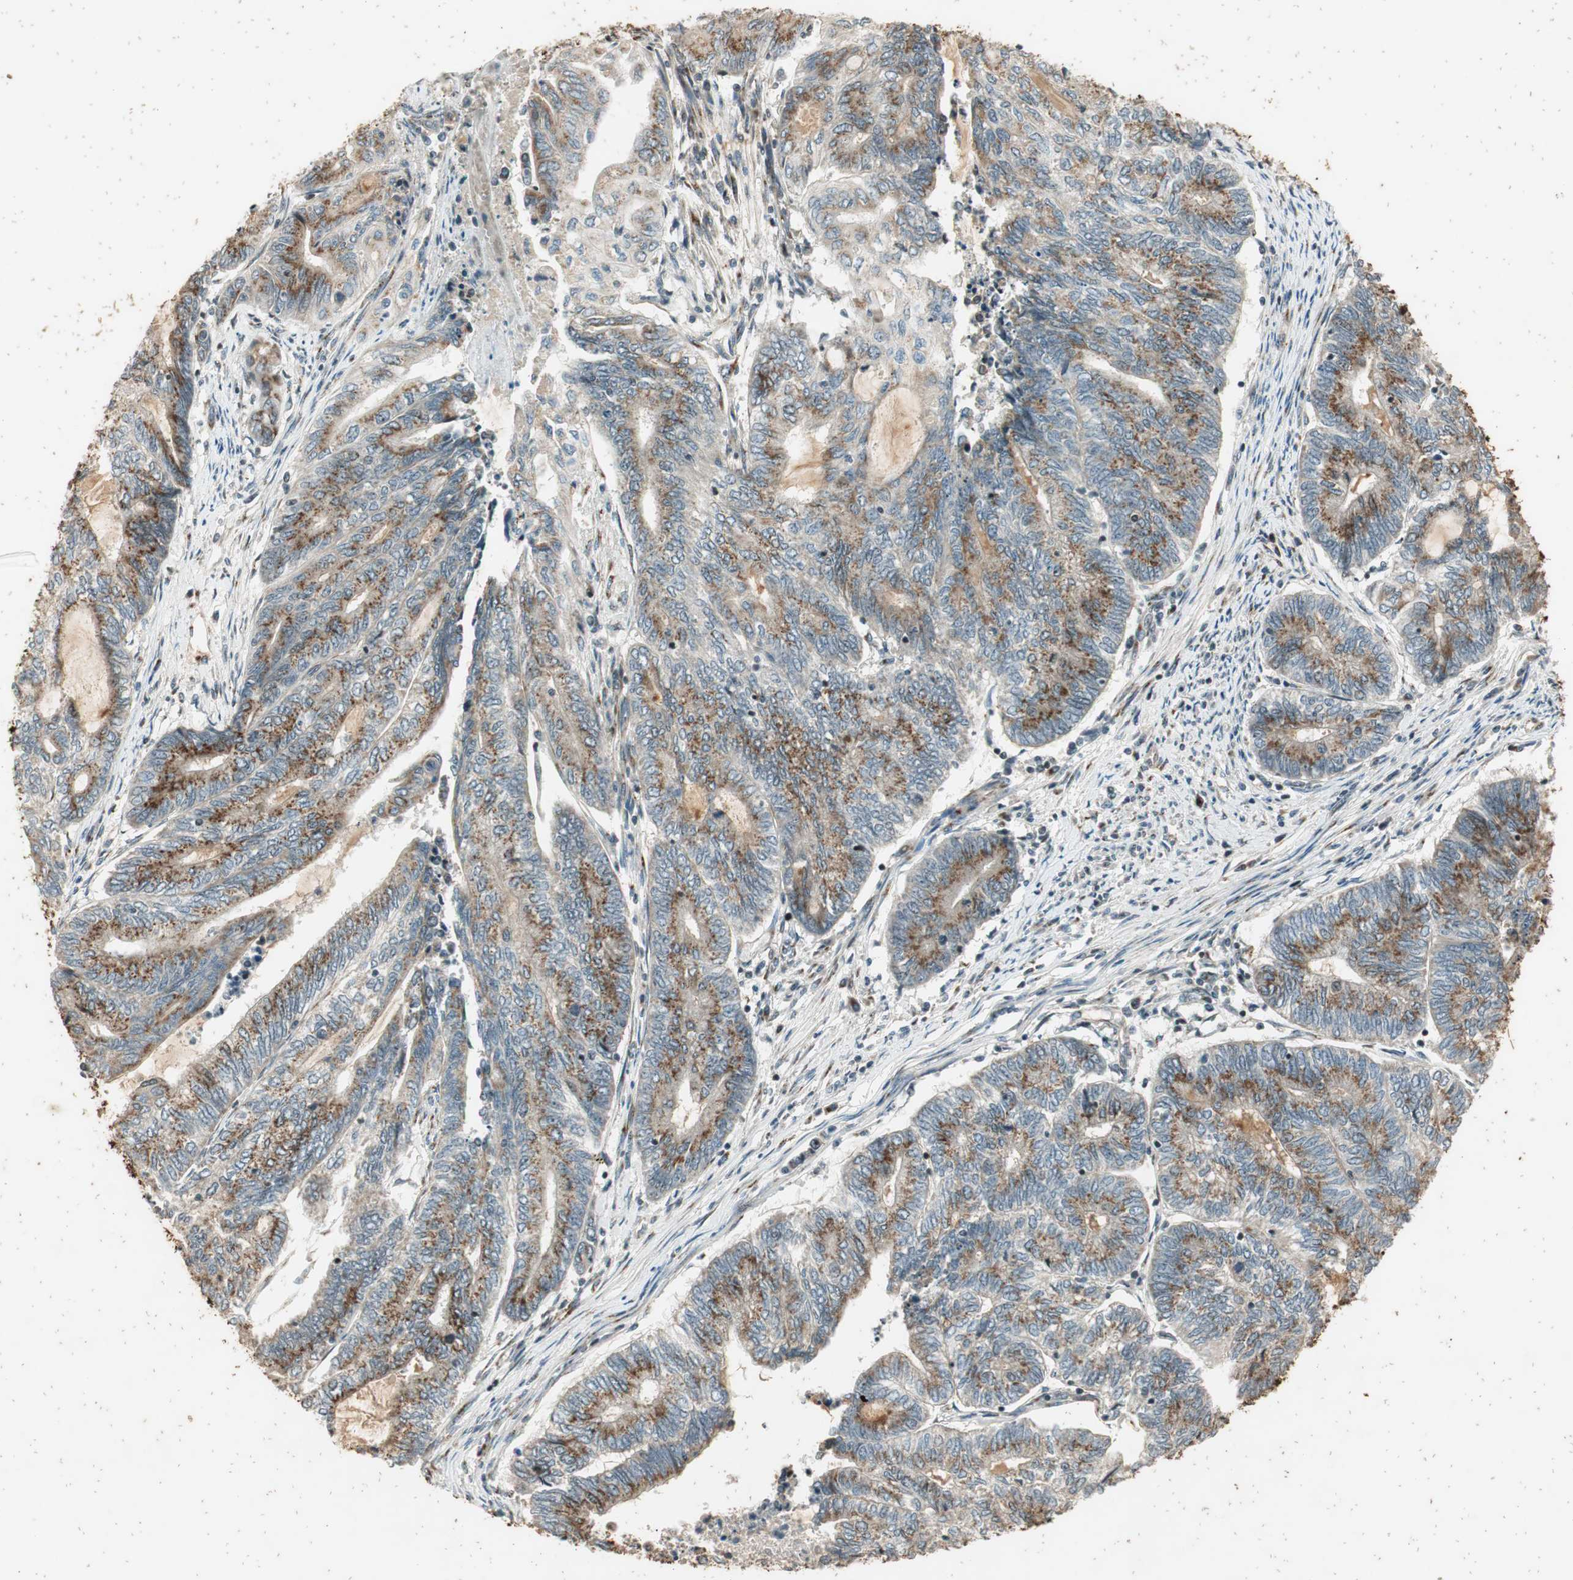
{"staining": {"intensity": "weak", "quantity": ">75%", "location": "cytoplasmic/membranous"}, "tissue": "endometrial cancer", "cell_type": "Tumor cells", "image_type": "cancer", "snomed": [{"axis": "morphology", "description": "Adenocarcinoma, NOS"}, {"axis": "topography", "description": "Uterus"}, {"axis": "topography", "description": "Endometrium"}], "caption": "Adenocarcinoma (endometrial) stained with a brown dye reveals weak cytoplasmic/membranous positive positivity in approximately >75% of tumor cells.", "gene": "NEO1", "patient": {"sex": "female", "age": 70}}